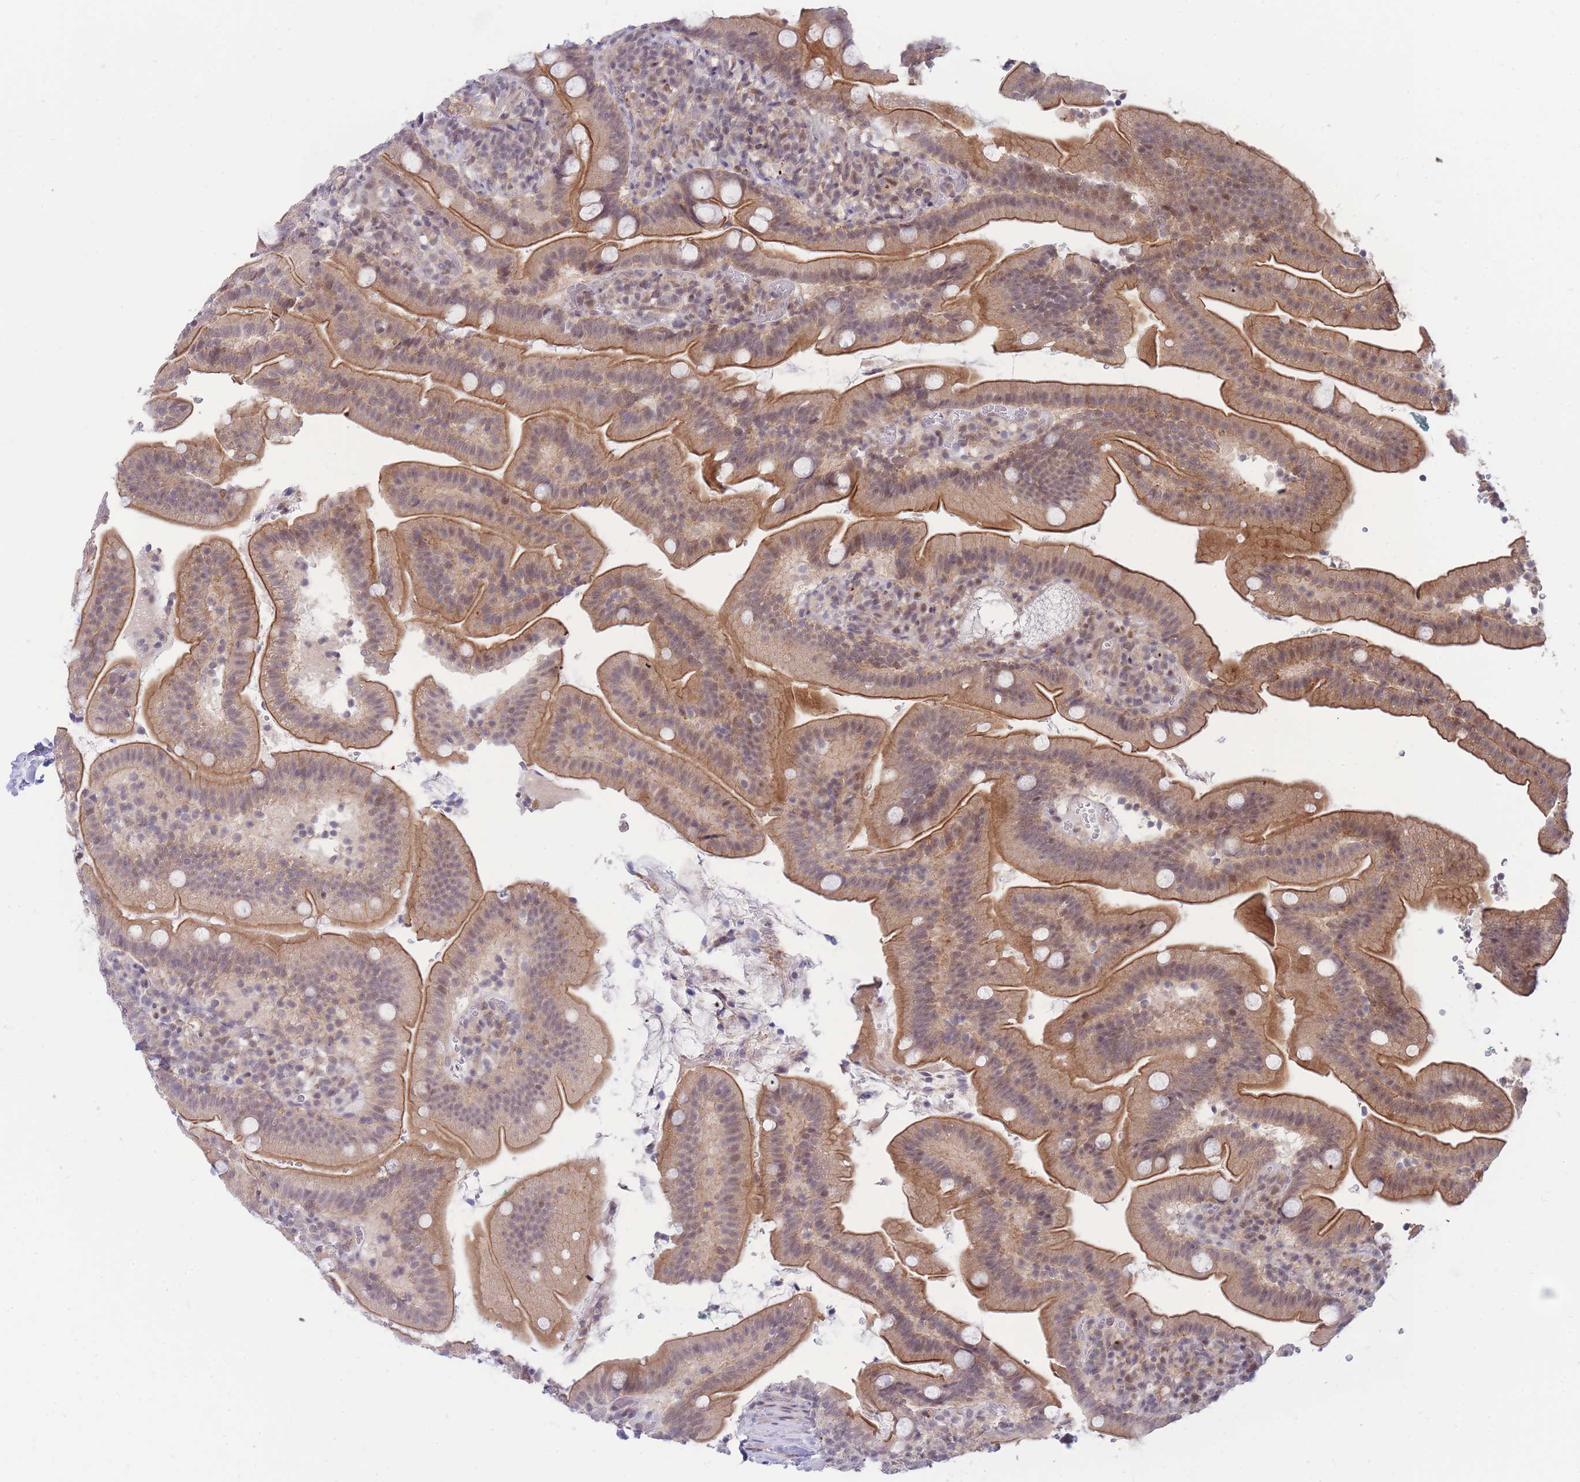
{"staining": {"intensity": "moderate", "quantity": ">75%", "location": "cytoplasmic/membranous,nuclear"}, "tissue": "duodenum", "cell_type": "Glandular cells", "image_type": "normal", "snomed": [{"axis": "morphology", "description": "Normal tissue, NOS"}, {"axis": "topography", "description": "Duodenum"}], "caption": "Duodenum stained with DAB immunohistochemistry (IHC) exhibits medium levels of moderate cytoplasmic/membranous,nuclear staining in approximately >75% of glandular cells. (DAB (3,3'-diaminobenzidine) = brown stain, brightfield microscopy at high magnification).", "gene": "BOD1L1", "patient": {"sex": "female", "age": 67}}